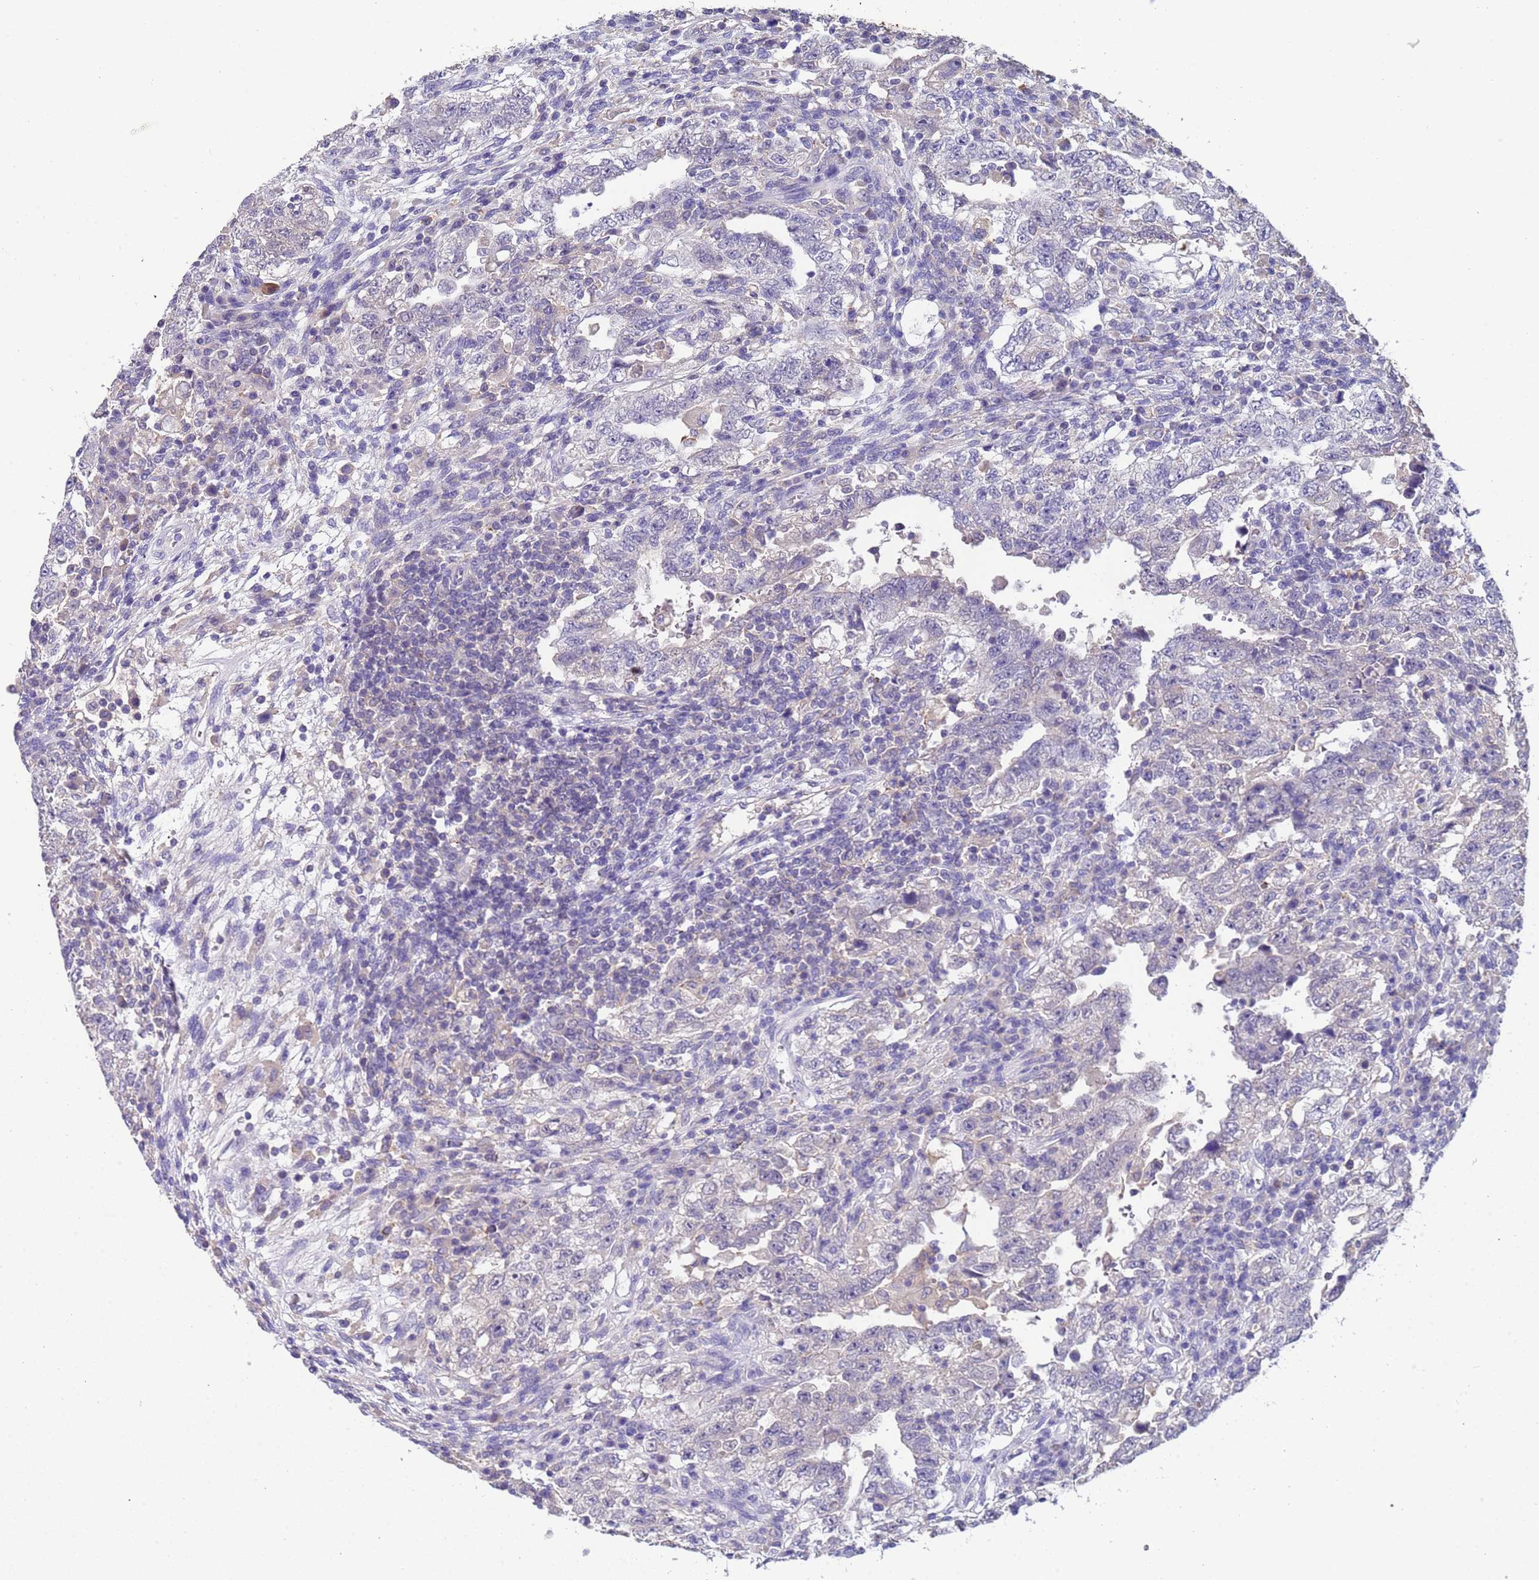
{"staining": {"intensity": "negative", "quantity": "none", "location": "none"}, "tissue": "testis cancer", "cell_type": "Tumor cells", "image_type": "cancer", "snomed": [{"axis": "morphology", "description": "Carcinoma, Embryonal, NOS"}, {"axis": "topography", "description": "Testis"}], "caption": "IHC histopathology image of neoplastic tissue: embryonal carcinoma (testis) stained with DAB displays no significant protein expression in tumor cells.", "gene": "ZNF248", "patient": {"sex": "male", "age": 26}}